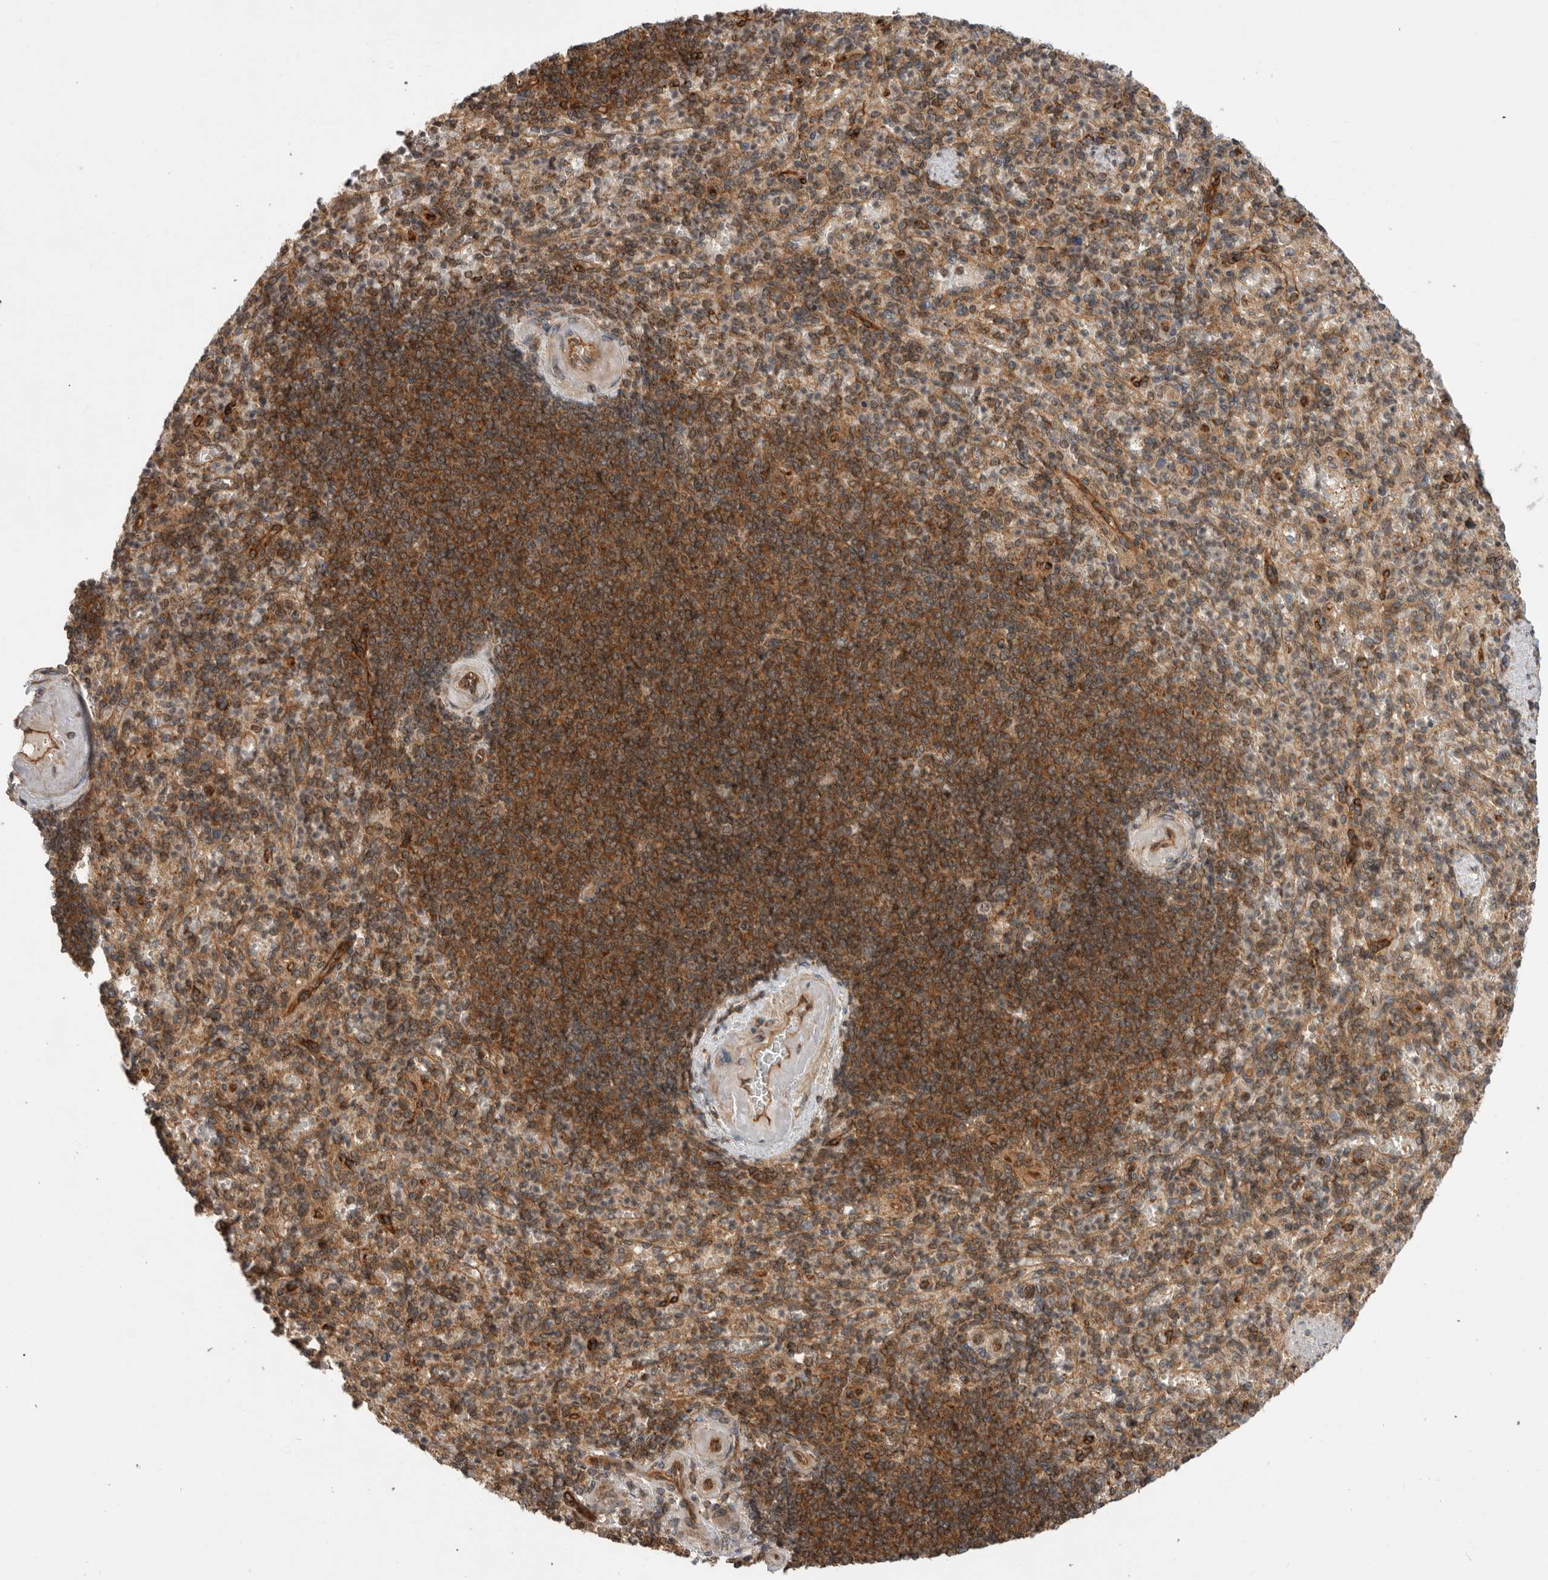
{"staining": {"intensity": "moderate", "quantity": "<25%", "location": "cytoplasmic/membranous"}, "tissue": "spleen", "cell_type": "Cells in red pulp", "image_type": "normal", "snomed": [{"axis": "morphology", "description": "Normal tissue, NOS"}, {"axis": "topography", "description": "Spleen"}], "caption": "A low amount of moderate cytoplasmic/membranous positivity is identified in approximately <25% of cells in red pulp in benign spleen.", "gene": "DHDDS", "patient": {"sex": "female", "age": 74}}